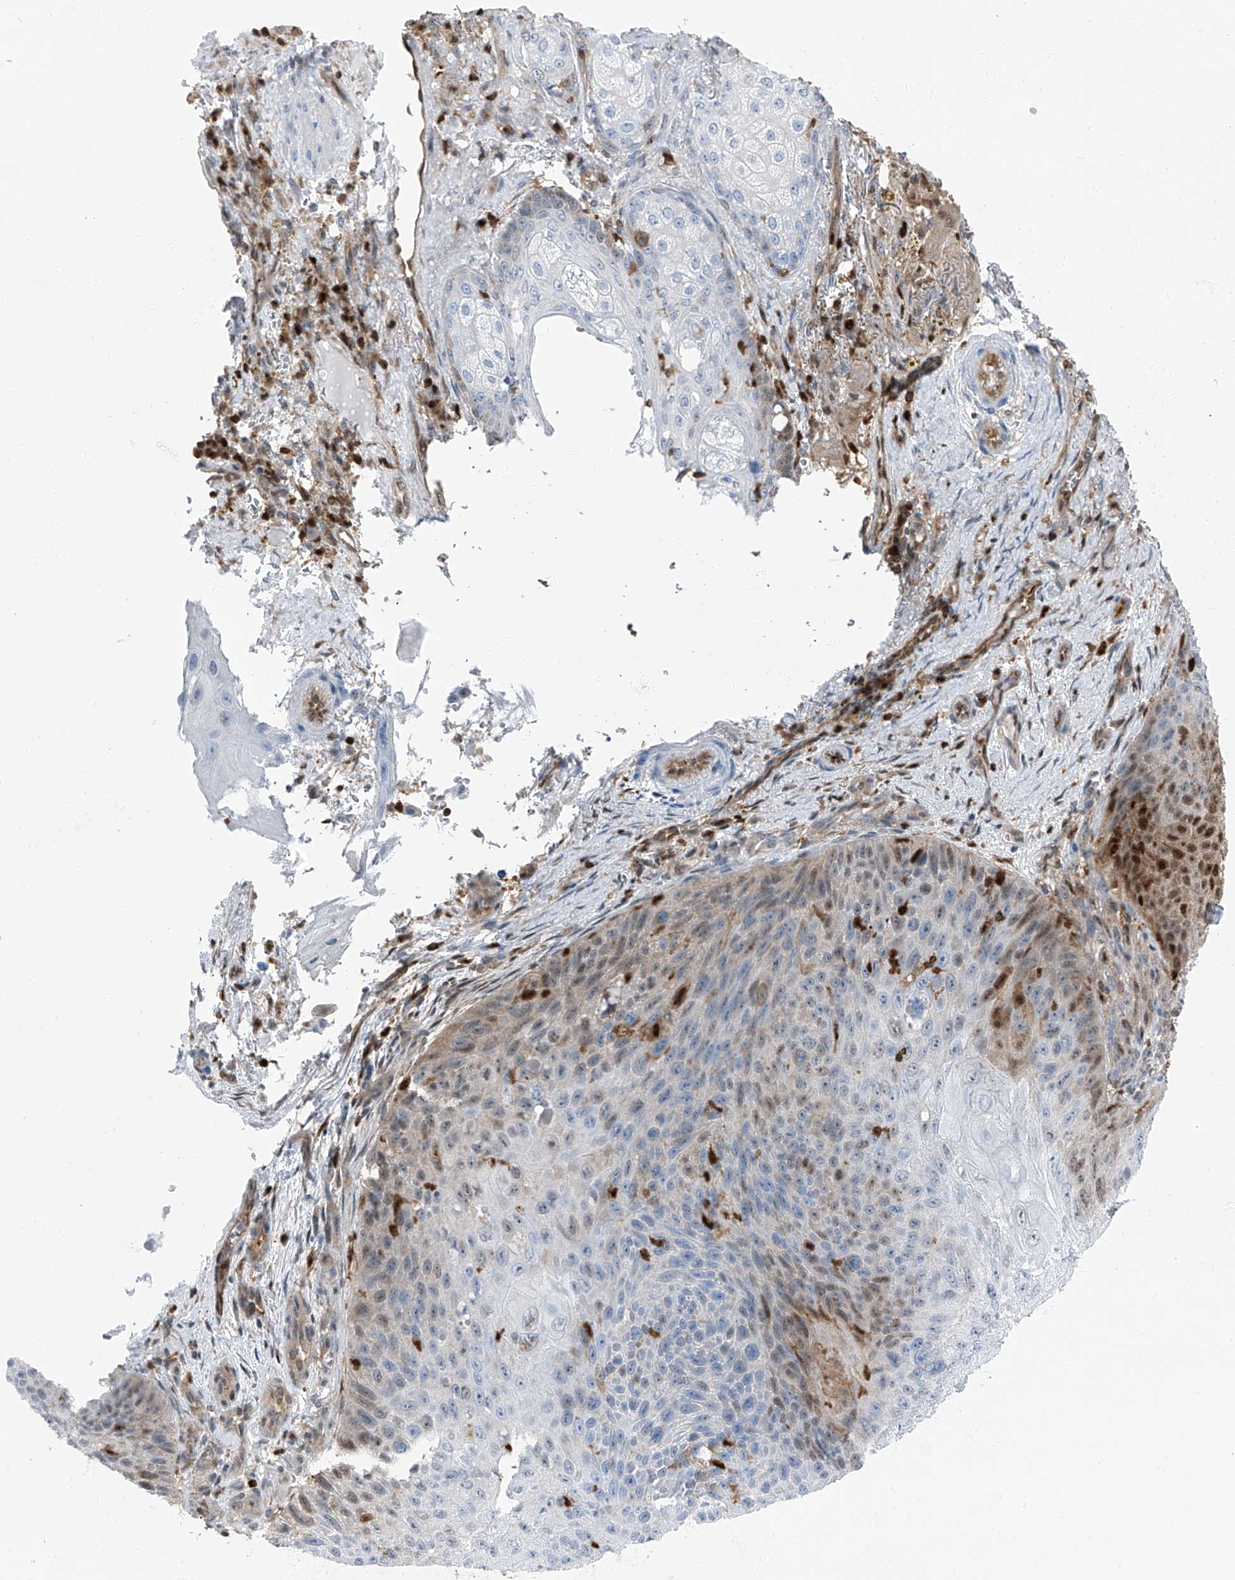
{"staining": {"intensity": "strong", "quantity": "<25%", "location": "cytoplasmic/membranous,nuclear"}, "tissue": "skin cancer", "cell_type": "Tumor cells", "image_type": "cancer", "snomed": [{"axis": "morphology", "description": "Squamous cell carcinoma, NOS"}, {"axis": "topography", "description": "Skin"}], "caption": "Tumor cells reveal strong cytoplasmic/membranous and nuclear staining in about <25% of cells in skin cancer (squamous cell carcinoma).", "gene": "PSMB10", "patient": {"sex": "female", "age": 88}}